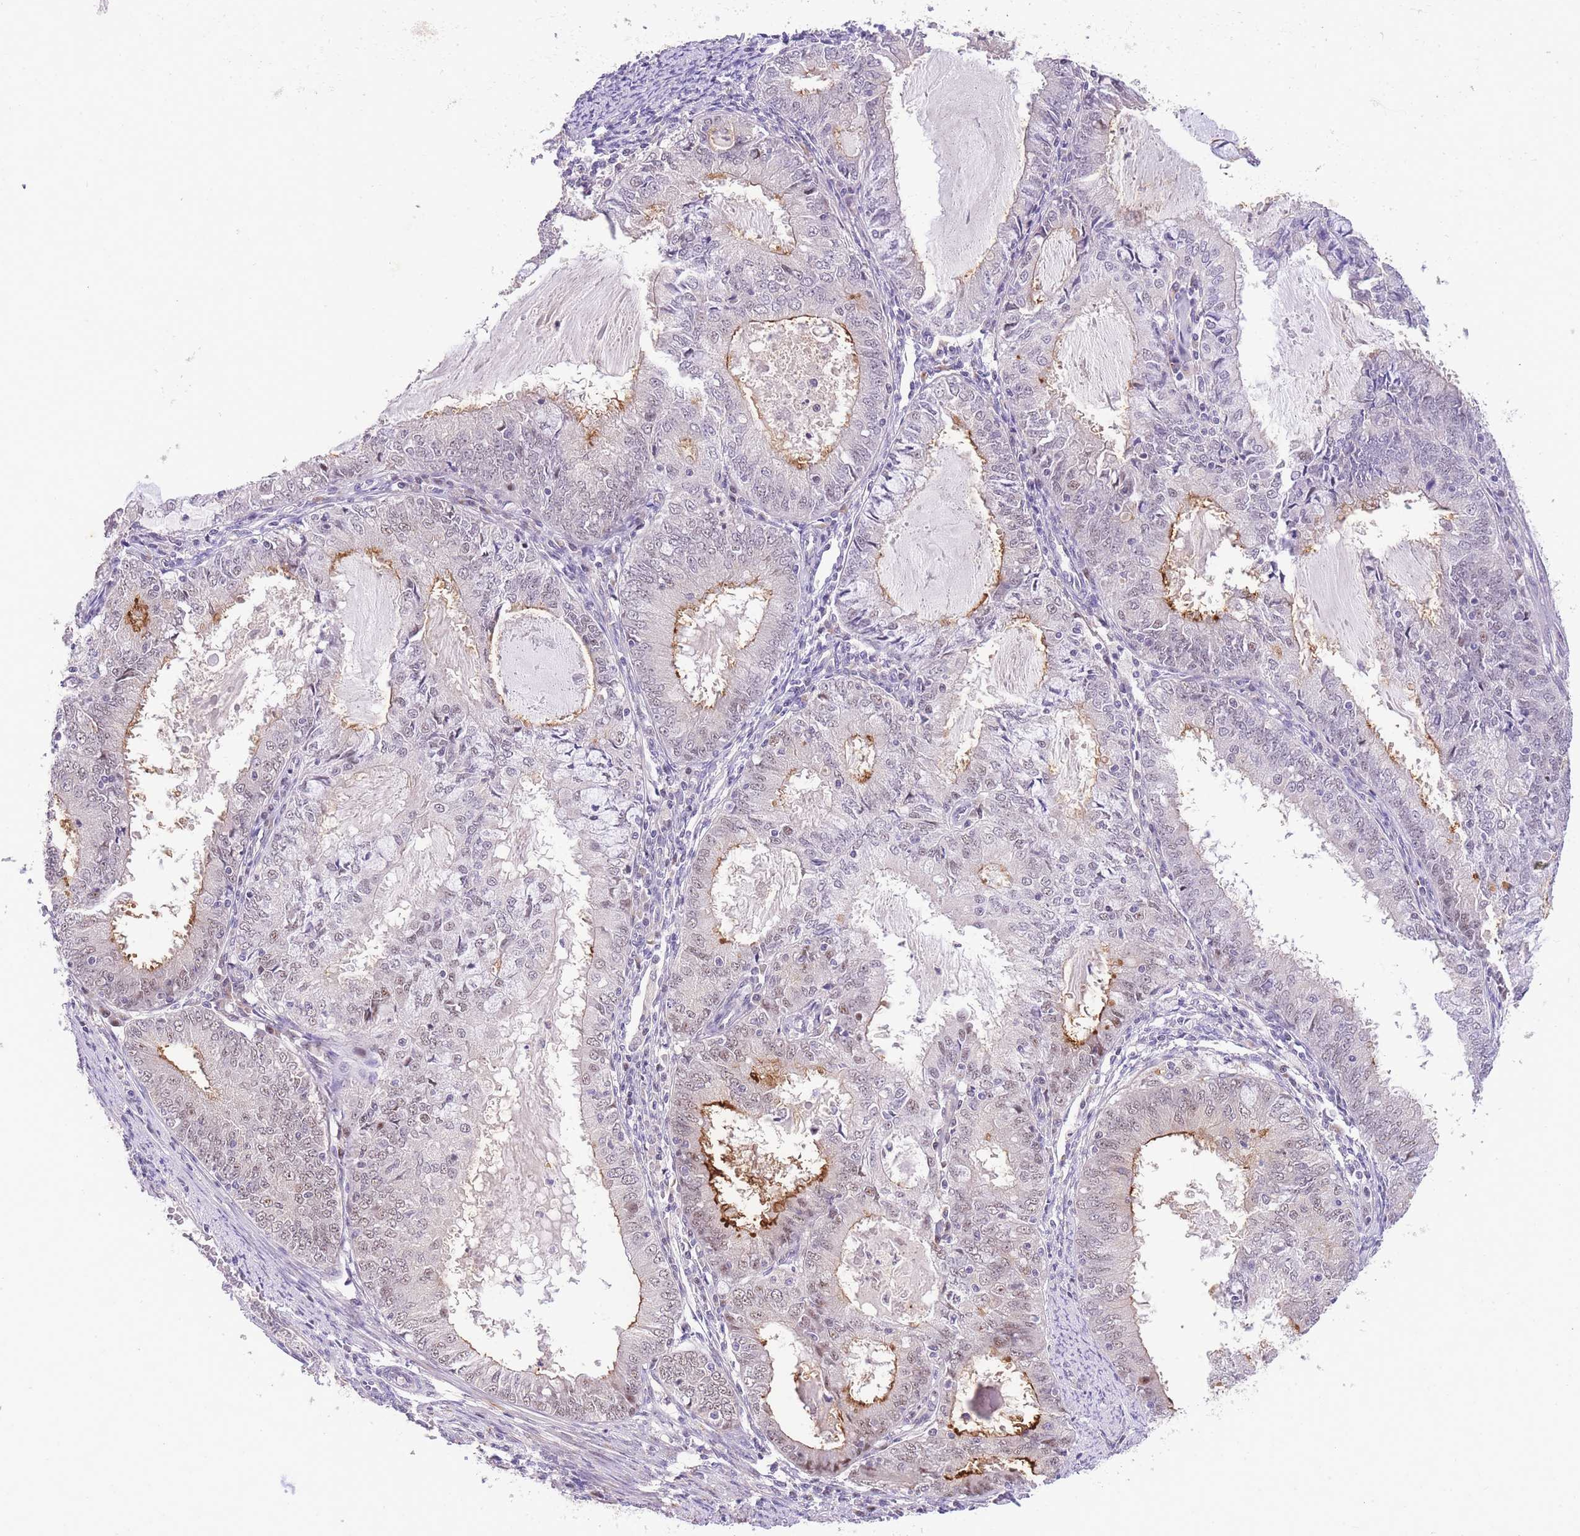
{"staining": {"intensity": "moderate", "quantity": "<25%", "location": "cytoplasmic/membranous"}, "tissue": "endometrial cancer", "cell_type": "Tumor cells", "image_type": "cancer", "snomed": [{"axis": "morphology", "description": "Adenocarcinoma, NOS"}, {"axis": "topography", "description": "Endometrium"}], "caption": "Endometrial cancer was stained to show a protein in brown. There is low levels of moderate cytoplasmic/membranous staining in about <25% of tumor cells.", "gene": "SLC35F2", "patient": {"sex": "female", "age": 57}}